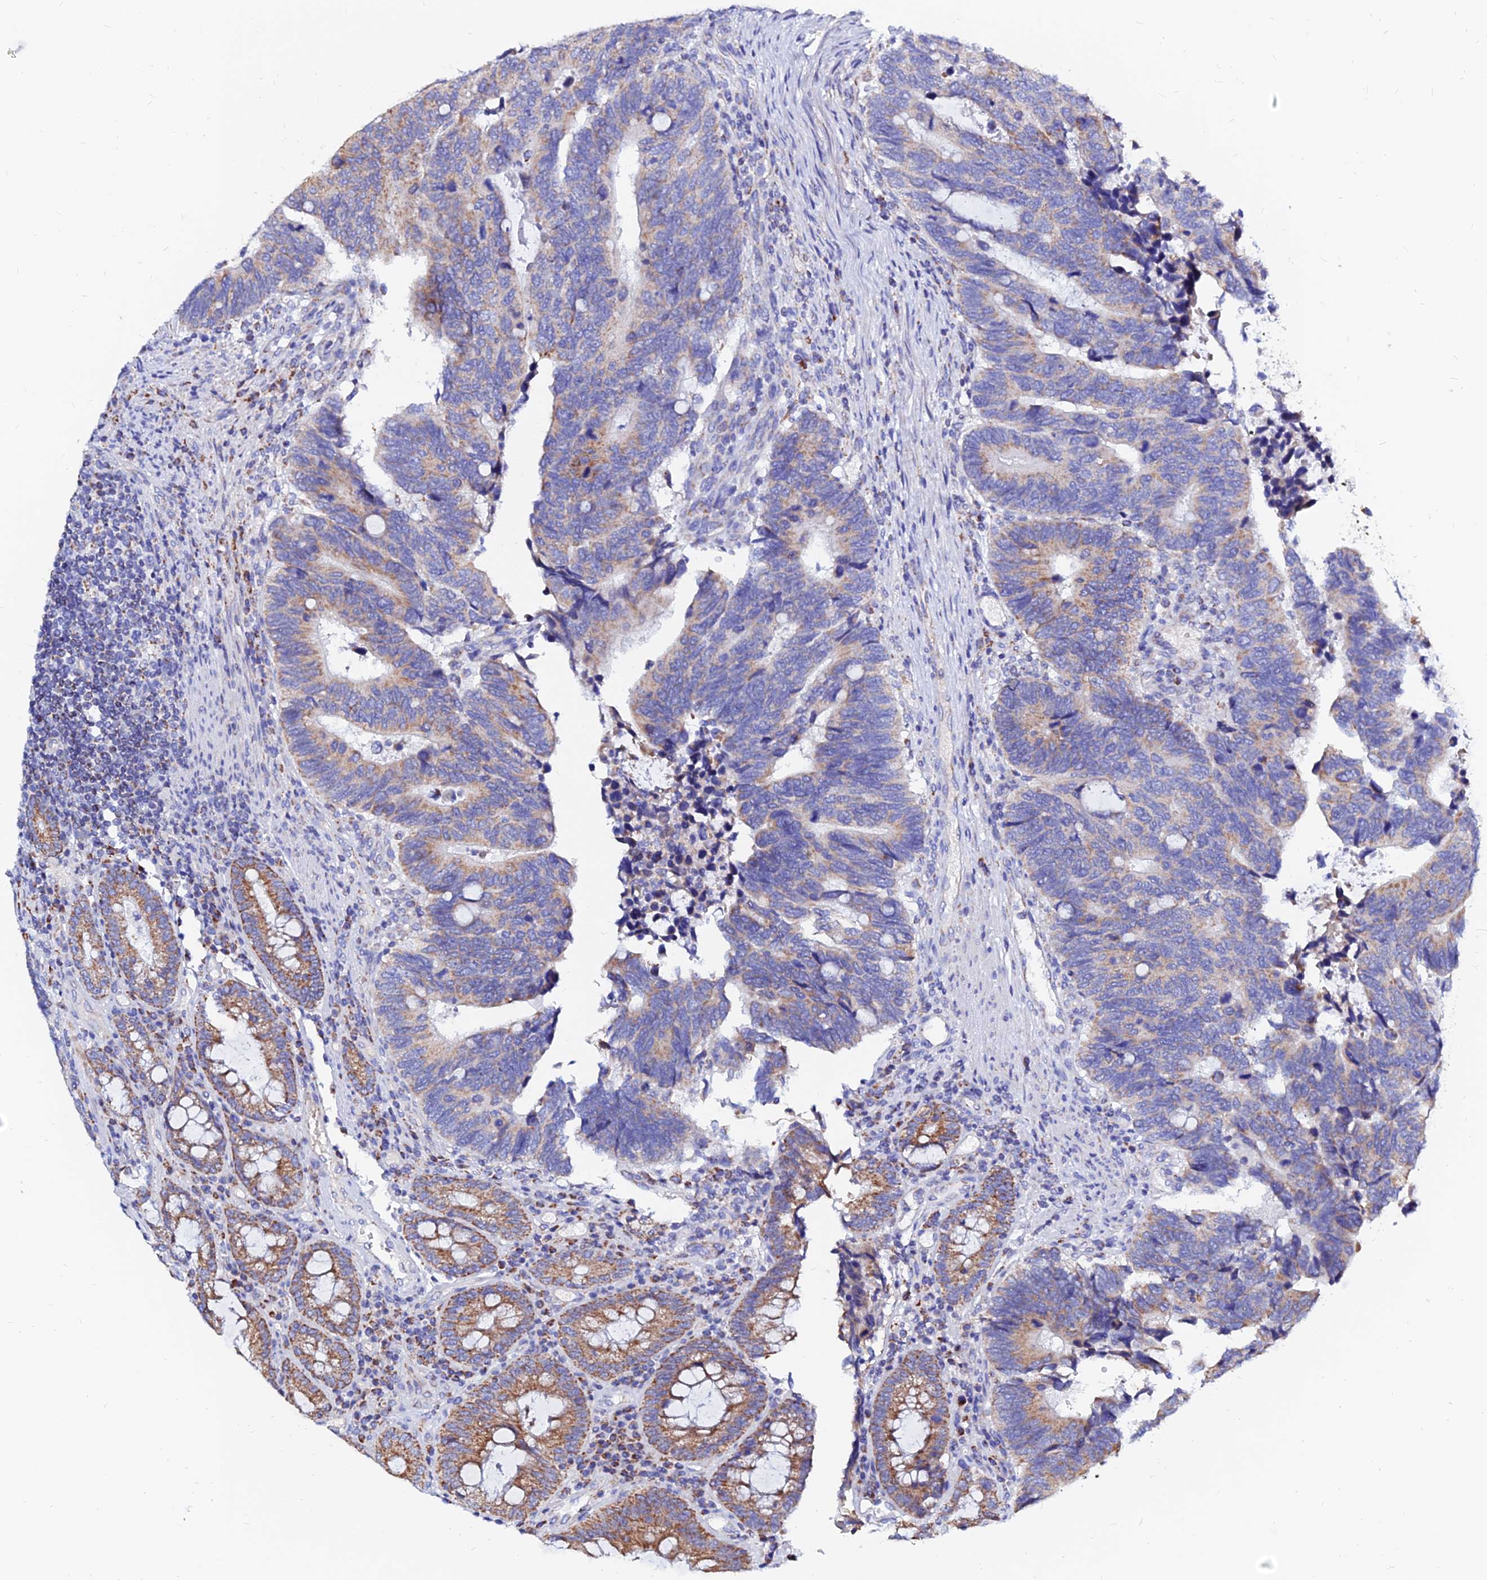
{"staining": {"intensity": "moderate", "quantity": "<25%", "location": "cytoplasmic/membranous"}, "tissue": "colorectal cancer", "cell_type": "Tumor cells", "image_type": "cancer", "snomed": [{"axis": "morphology", "description": "Adenocarcinoma, NOS"}, {"axis": "topography", "description": "Colon"}], "caption": "This micrograph reveals adenocarcinoma (colorectal) stained with immunohistochemistry (IHC) to label a protein in brown. The cytoplasmic/membranous of tumor cells show moderate positivity for the protein. Nuclei are counter-stained blue.", "gene": "MGST1", "patient": {"sex": "male", "age": 87}}